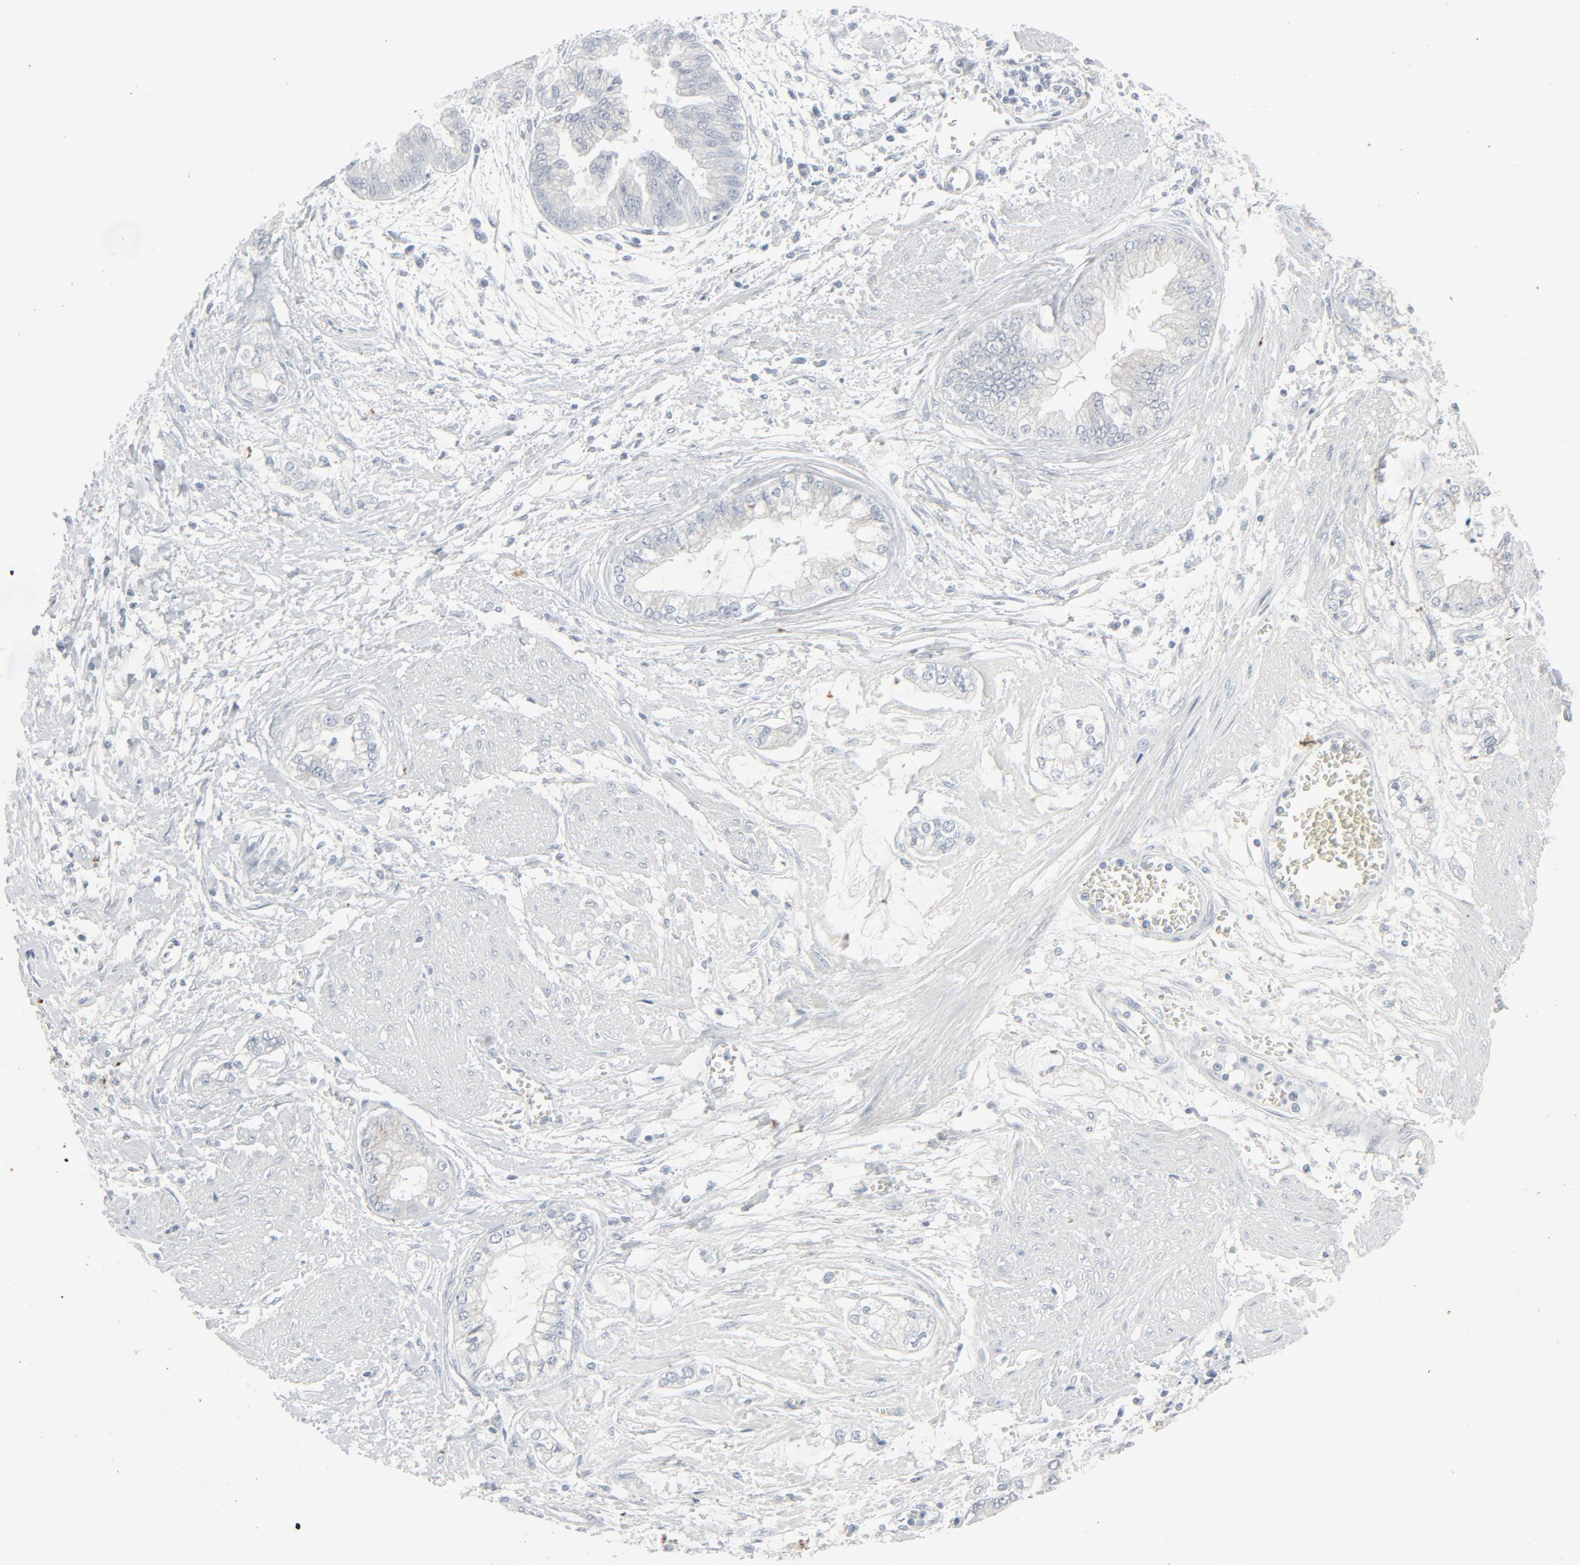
{"staining": {"intensity": "negative", "quantity": "none", "location": "none"}, "tissue": "liver cancer", "cell_type": "Tumor cells", "image_type": "cancer", "snomed": [{"axis": "morphology", "description": "Cholangiocarcinoma"}, {"axis": "topography", "description": "Liver"}], "caption": "Immunohistochemical staining of liver cancer (cholangiocarcinoma) shows no significant expression in tumor cells. (Brightfield microscopy of DAB immunohistochemistry at high magnification).", "gene": "FGFR3", "patient": {"sex": "female", "age": 79}}